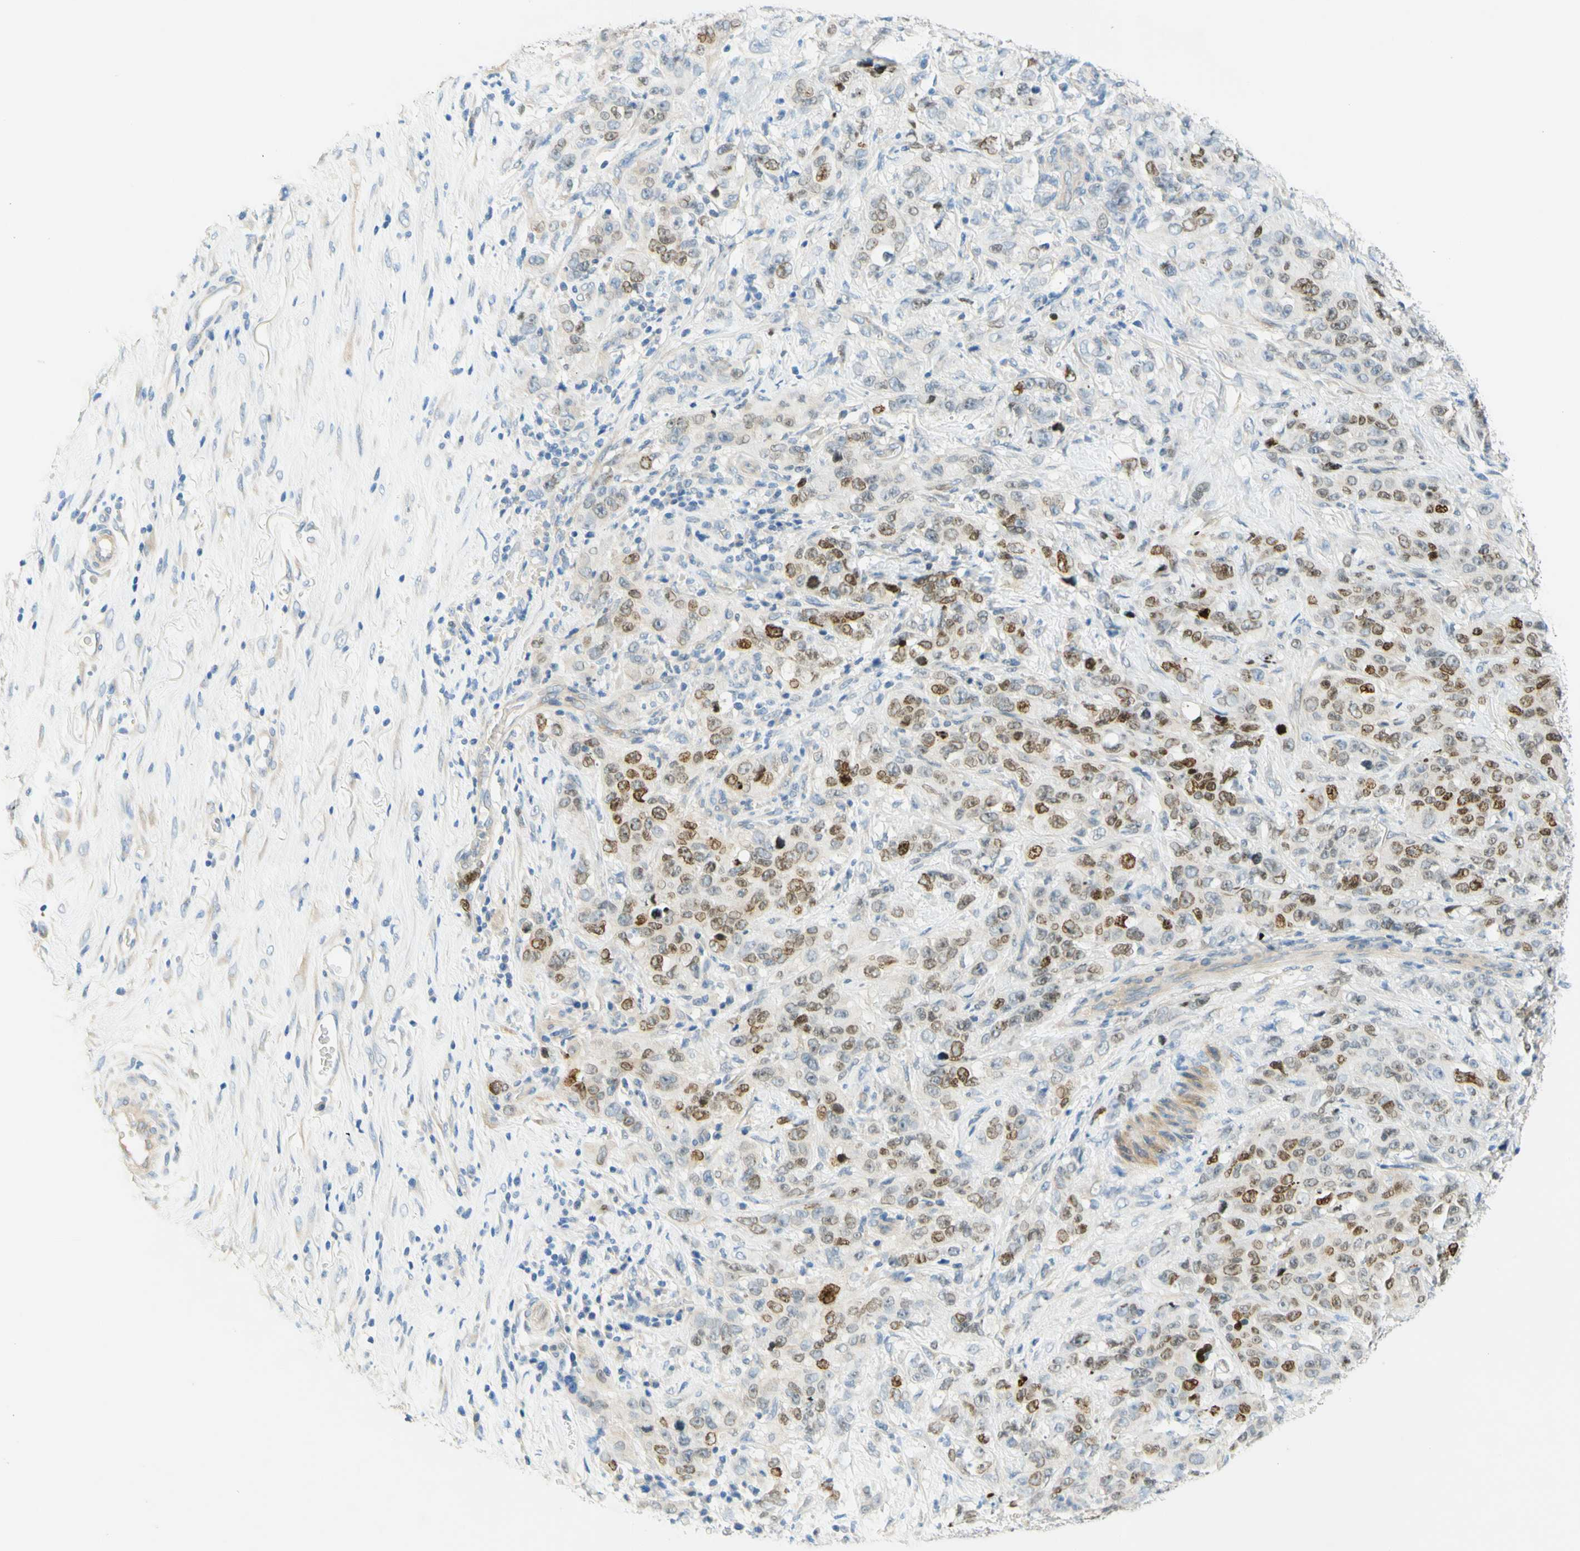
{"staining": {"intensity": "moderate", "quantity": "25%-75%", "location": "nuclear"}, "tissue": "stomach cancer", "cell_type": "Tumor cells", "image_type": "cancer", "snomed": [{"axis": "morphology", "description": "Adenocarcinoma, NOS"}, {"axis": "topography", "description": "Stomach"}], "caption": "A medium amount of moderate nuclear positivity is appreciated in about 25%-75% of tumor cells in adenocarcinoma (stomach) tissue.", "gene": "ENTREP2", "patient": {"sex": "male", "age": 48}}